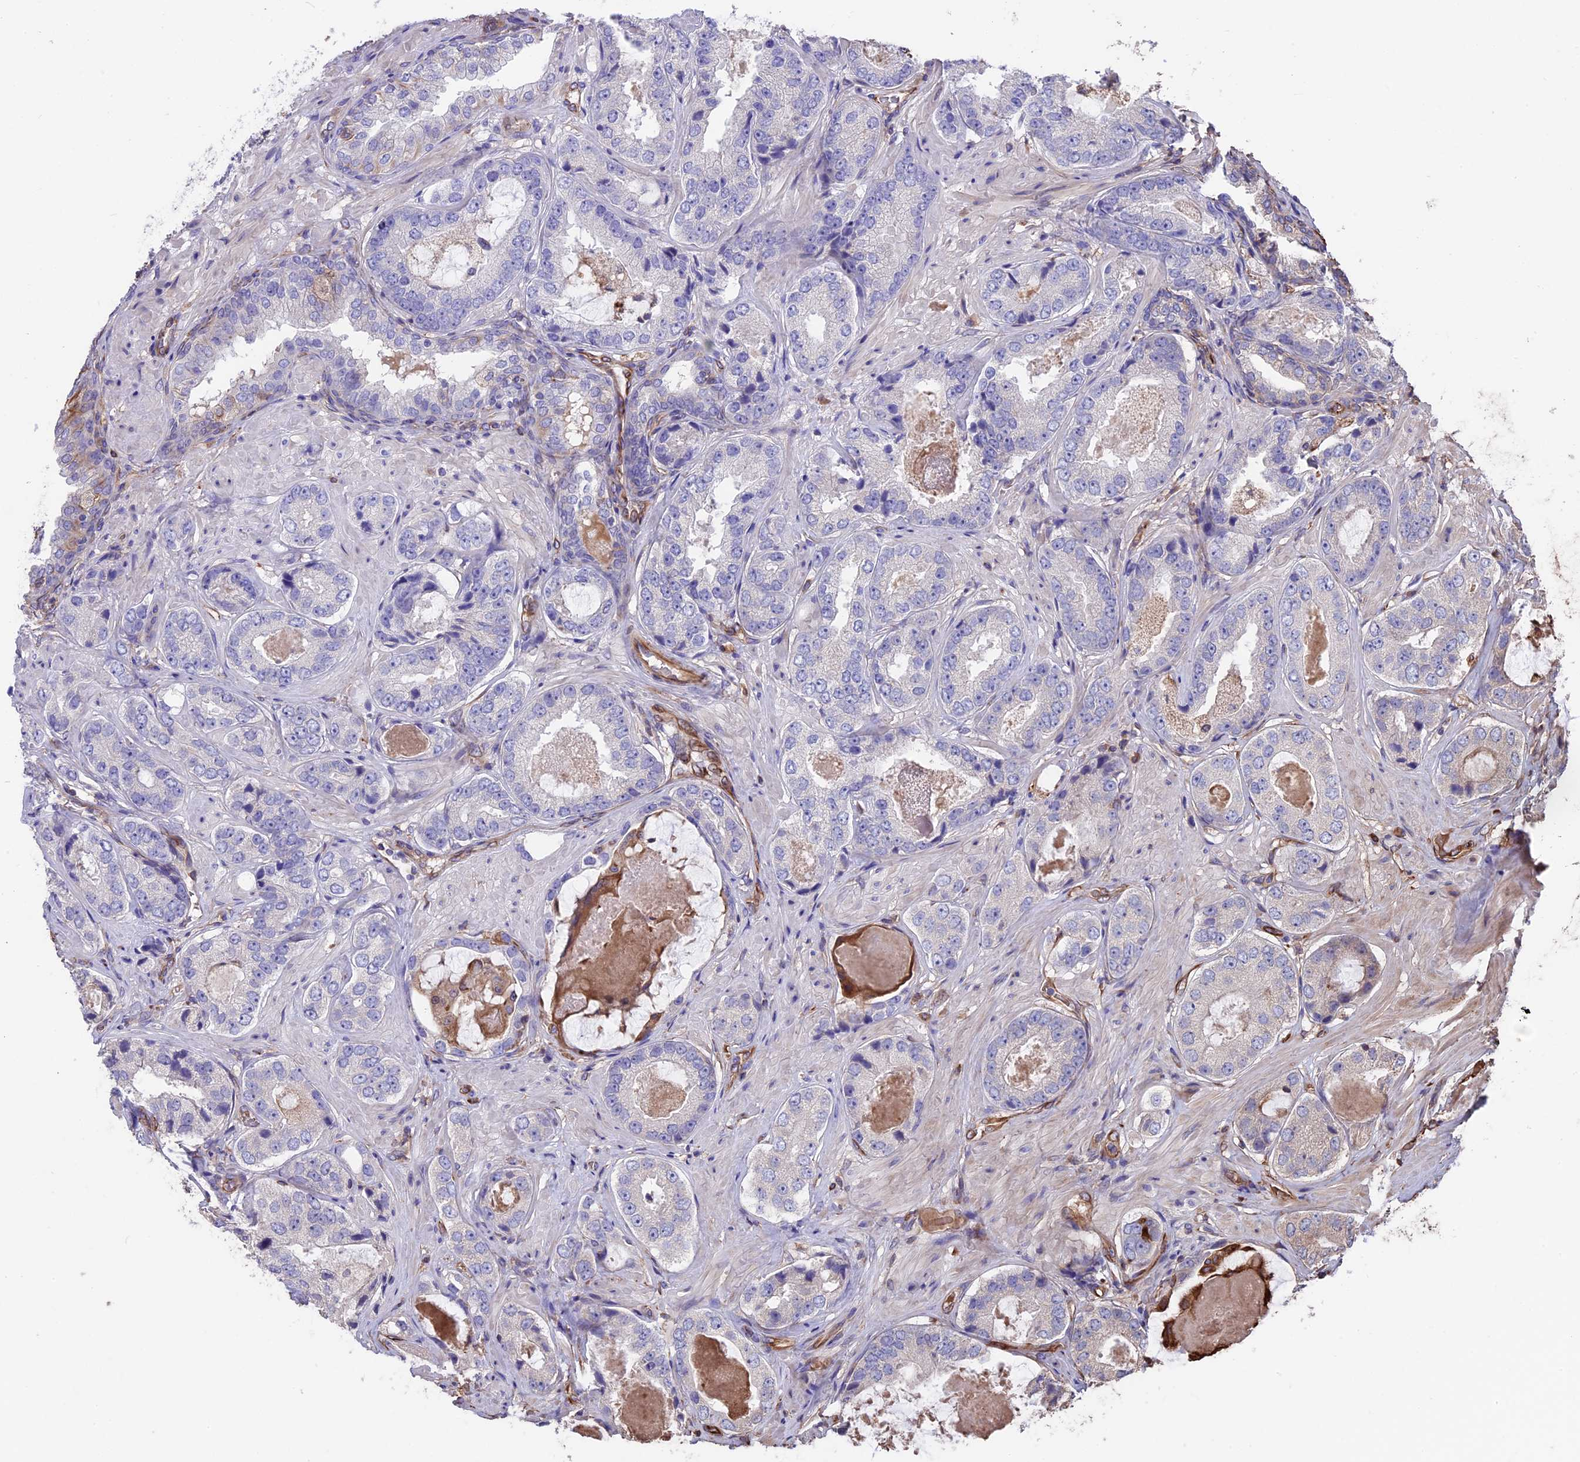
{"staining": {"intensity": "negative", "quantity": "none", "location": "none"}, "tissue": "prostate cancer", "cell_type": "Tumor cells", "image_type": "cancer", "snomed": [{"axis": "morphology", "description": "Adenocarcinoma, High grade"}, {"axis": "topography", "description": "Prostate"}], "caption": "Immunohistochemical staining of human prostate cancer (high-grade adenocarcinoma) reveals no significant staining in tumor cells. The staining was performed using DAB to visualize the protein expression in brown, while the nuclei were stained in blue with hematoxylin (Magnification: 20x).", "gene": "SEH1L", "patient": {"sex": "male", "age": 59}}